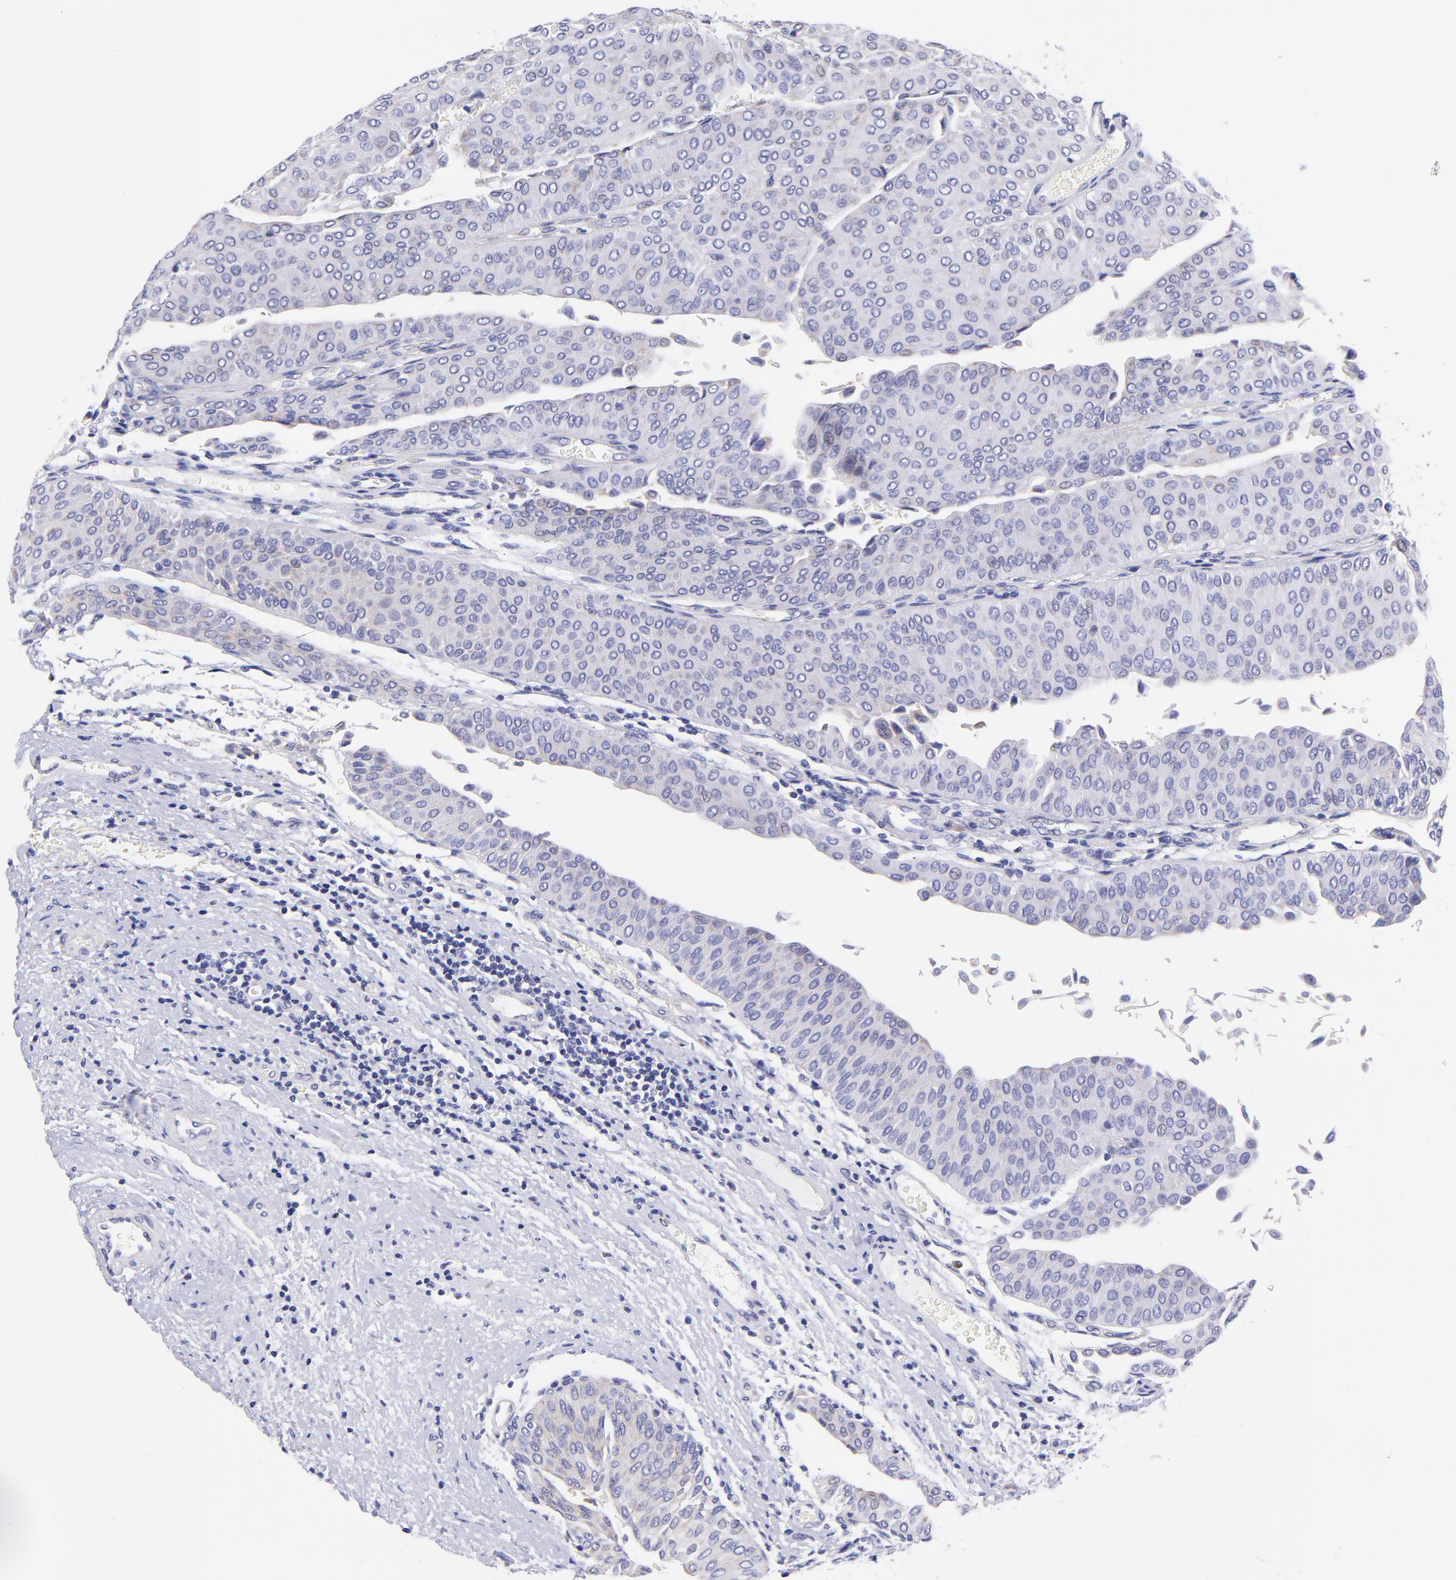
{"staining": {"intensity": "weak", "quantity": "<25%", "location": "cytoplasmic/membranous"}, "tissue": "urothelial cancer", "cell_type": "Tumor cells", "image_type": "cancer", "snomed": [{"axis": "morphology", "description": "Urothelial carcinoma, Low grade"}, {"axis": "topography", "description": "Urinary bladder"}], "caption": "Tumor cells show no significant protein positivity in low-grade urothelial carcinoma.", "gene": "NDUFB7", "patient": {"sex": "male", "age": 64}}